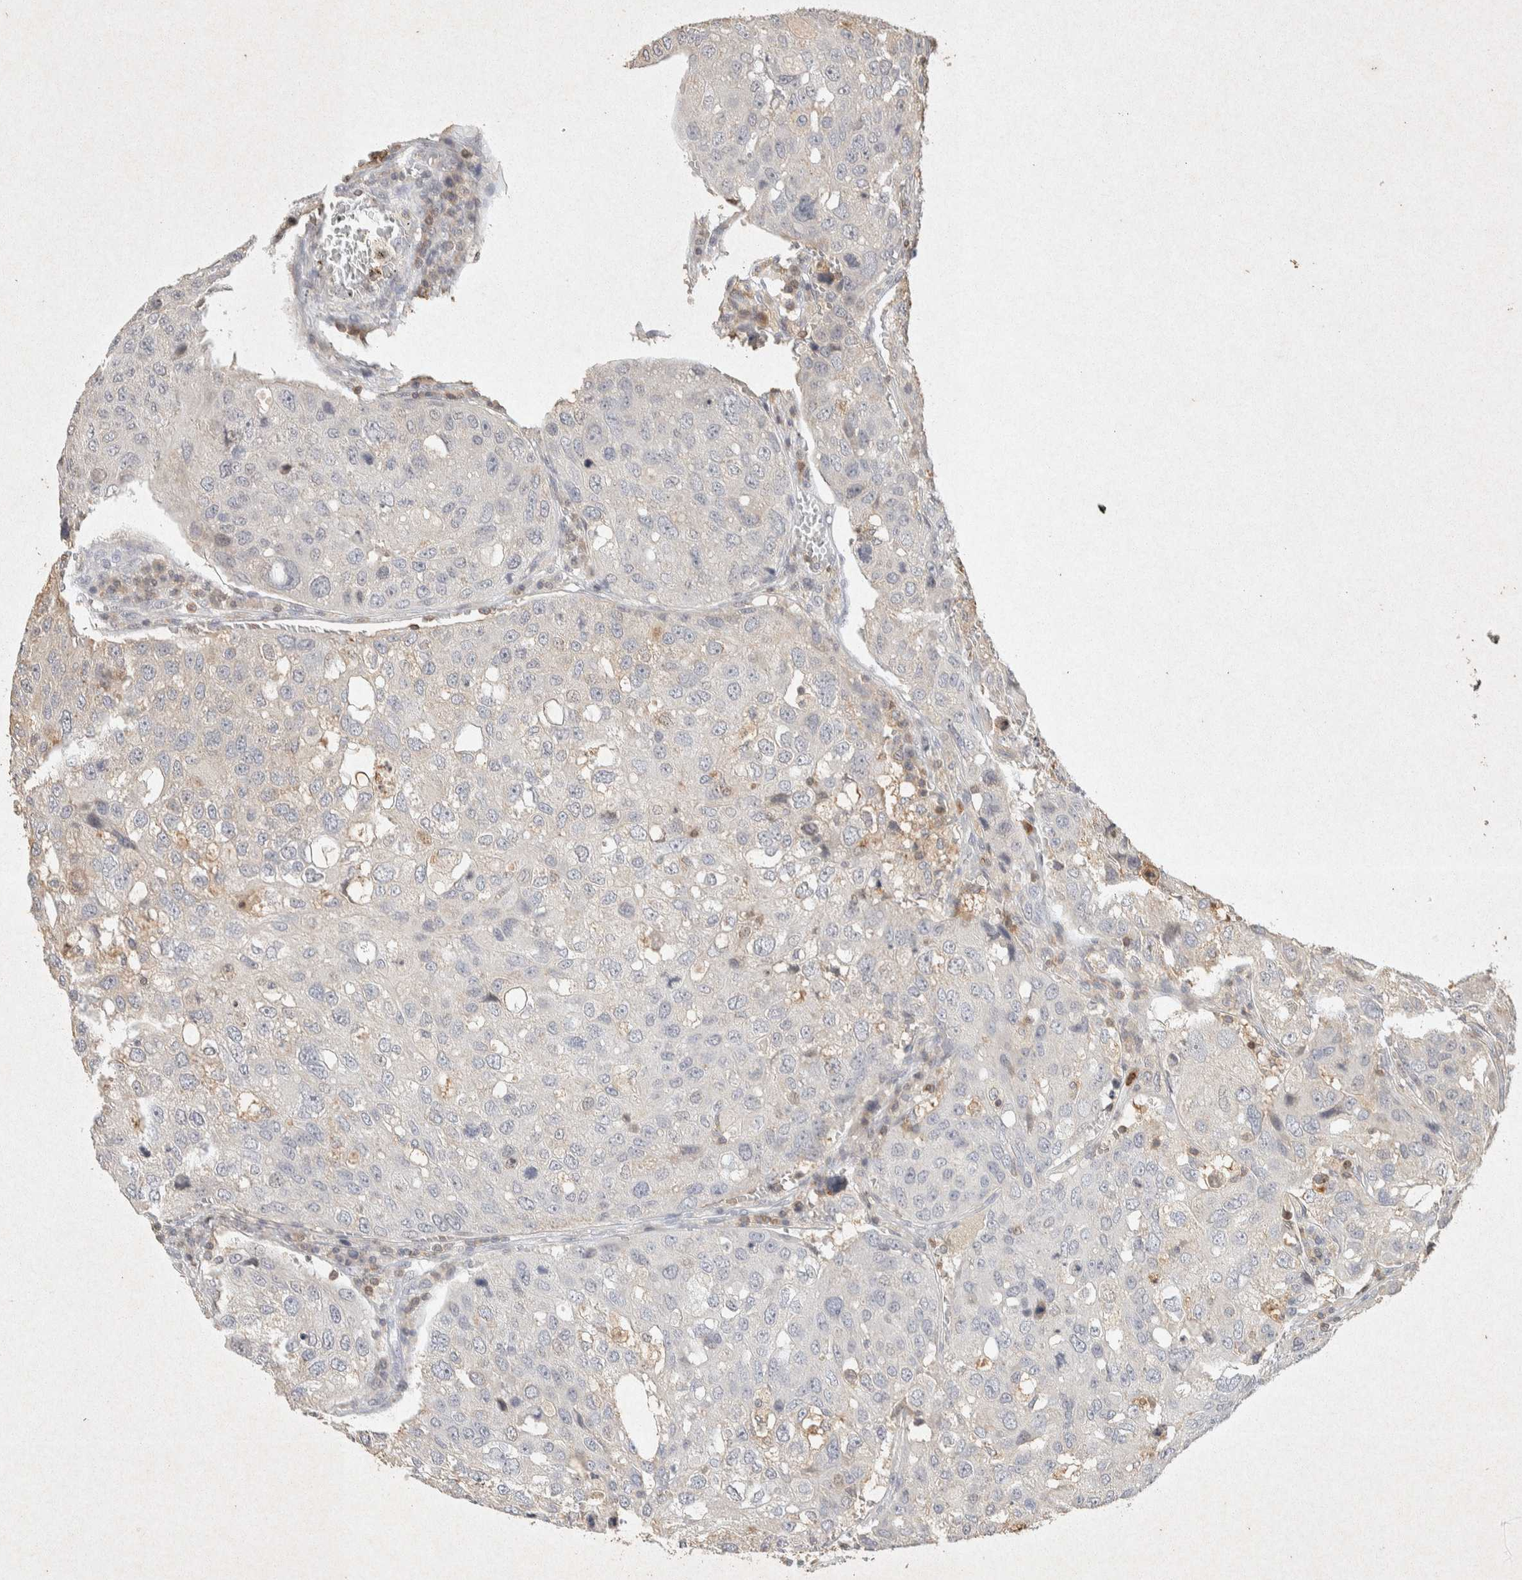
{"staining": {"intensity": "negative", "quantity": "none", "location": "none"}, "tissue": "urothelial cancer", "cell_type": "Tumor cells", "image_type": "cancer", "snomed": [{"axis": "morphology", "description": "Urothelial carcinoma, High grade"}, {"axis": "topography", "description": "Lymph node"}, {"axis": "topography", "description": "Urinary bladder"}], "caption": "Photomicrograph shows no protein staining in tumor cells of high-grade urothelial carcinoma tissue.", "gene": "RAC2", "patient": {"sex": "male", "age": 51}}